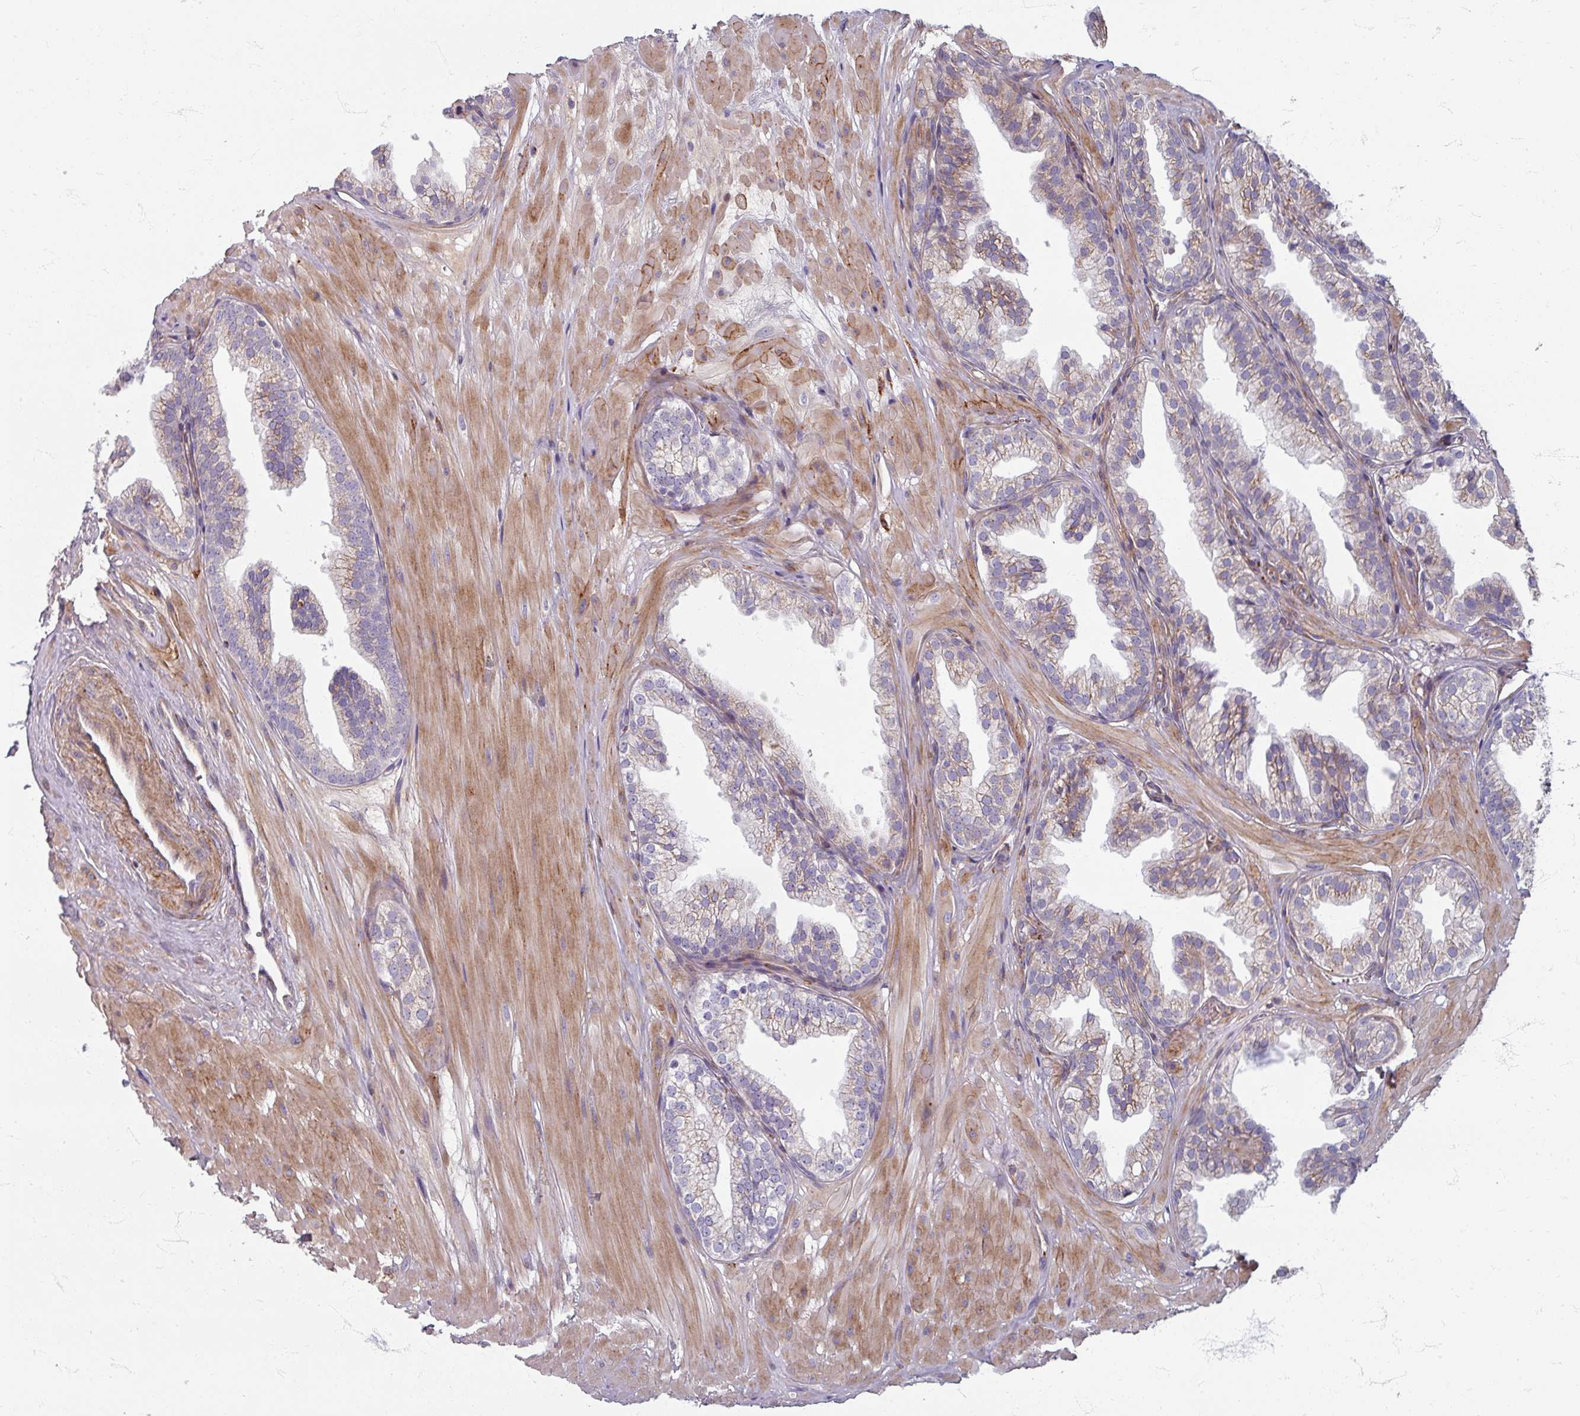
{"staining": {"intensity": "negative", "quantity": "none", "location": "none"}, "tissue": "prostate", "cell_type": "Glandular cells", "image_type": "normal", "snomed": [{"axis": "morphology", "description": "Normal tissue, NOS"}, {"axis": "topography", "description": "Prostate"}, {"axis": "topography", "description": "Peripheral nerve tissue"}], "caption": "The micrograph demonstrates no staining of glandular cells in benign prostate.", "gene": "GABARAPL1", "patient": {"sex": "male", "age": 55}}